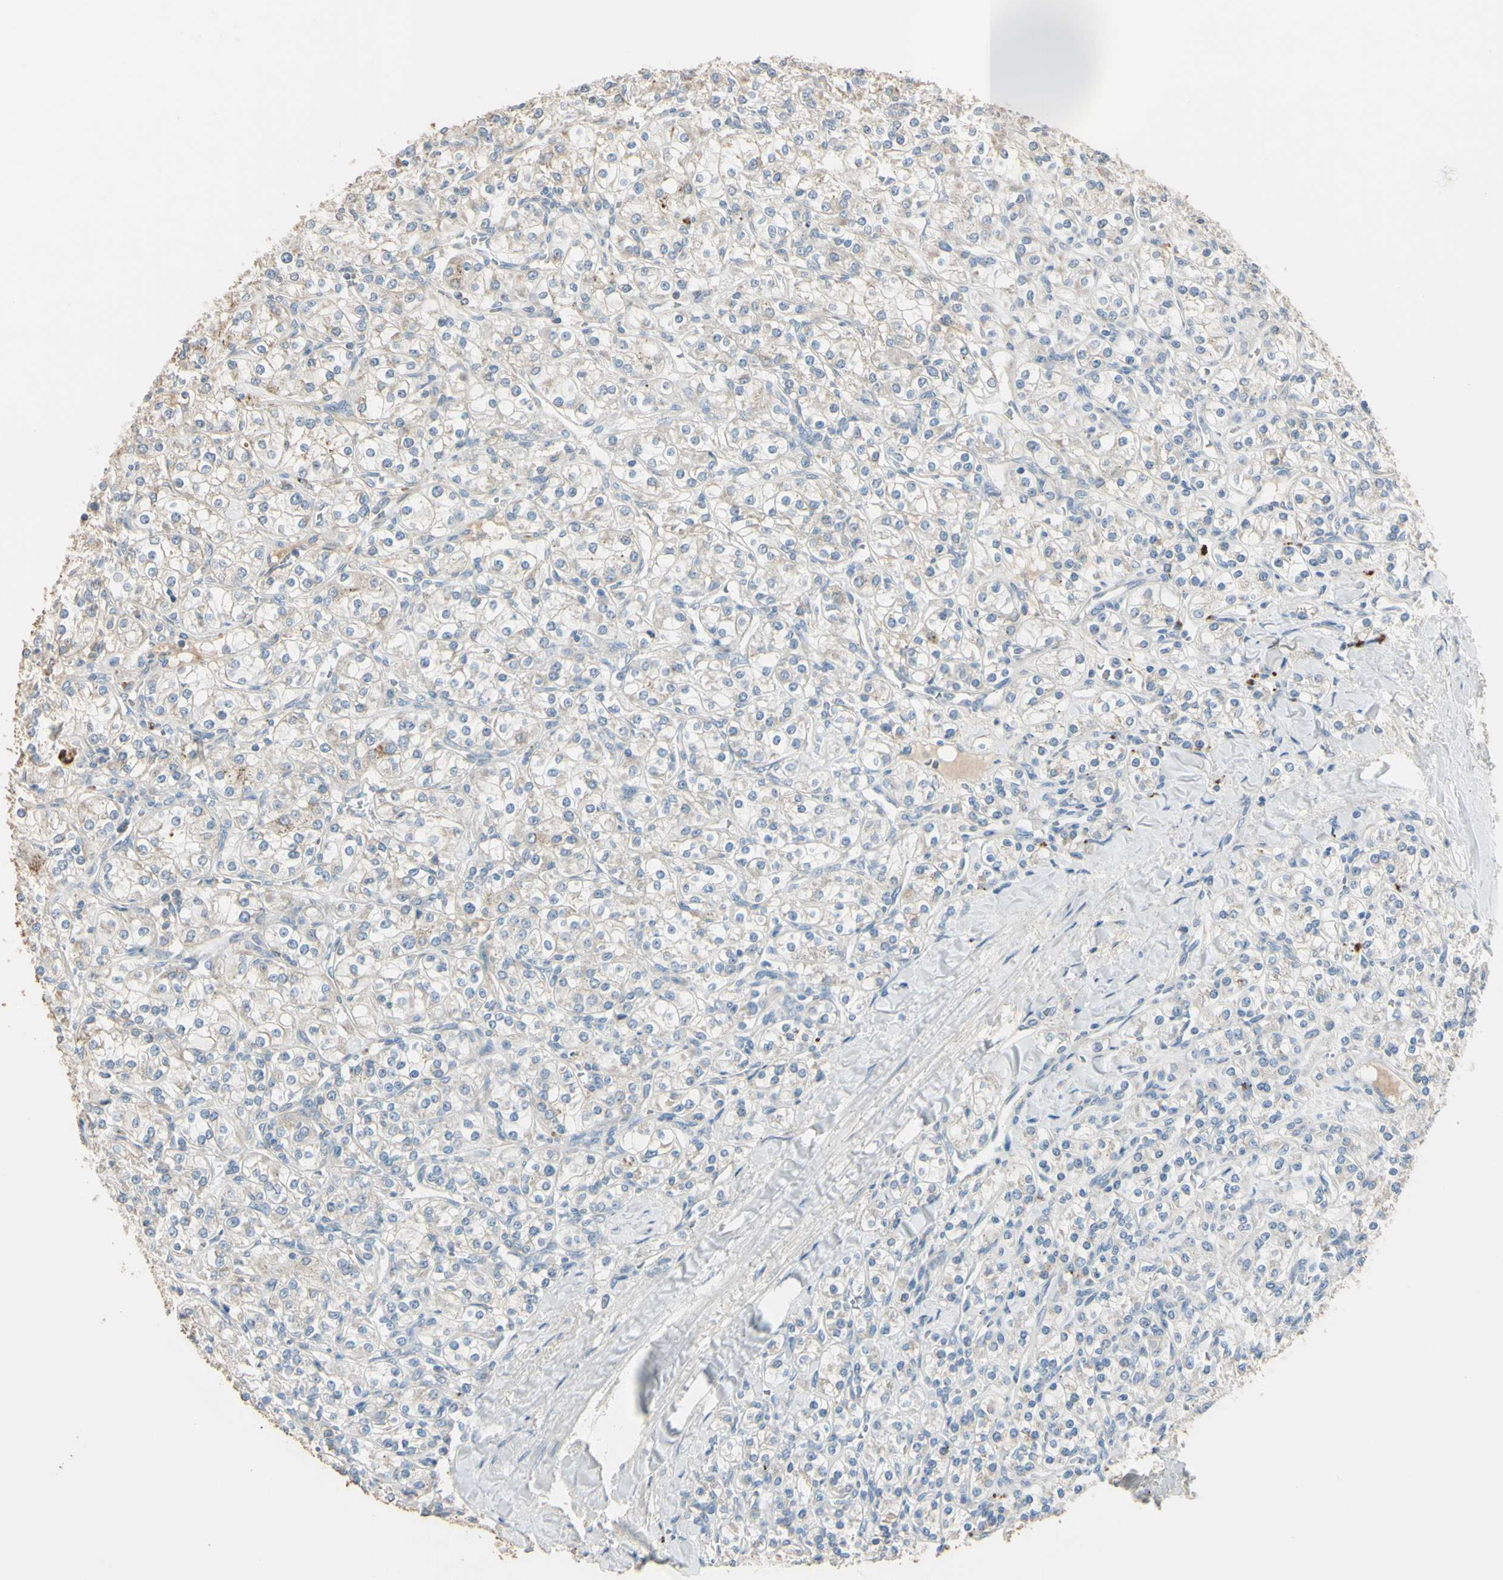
{"staining": {"intensity": "weak", "quantity": "25%-75%", "location": "cytoplasmic/membranous"}, "tissue": "renal cancer", "cell_type": "Tumor cells", "image_type": "cancer", "snomed": [{"axis": "morphology", "description": "Adenocarcinoma, NOS"}, {"axis": "topography", "description": "Kidney"}], "caption": "Tumor cells display weak cytoplasmic/membranous positivity in about 25%-75% of cells in renal adenocarcinoma.", "gene": "ANGPTL1", "patient": {"sex": "male", "age": 77}}